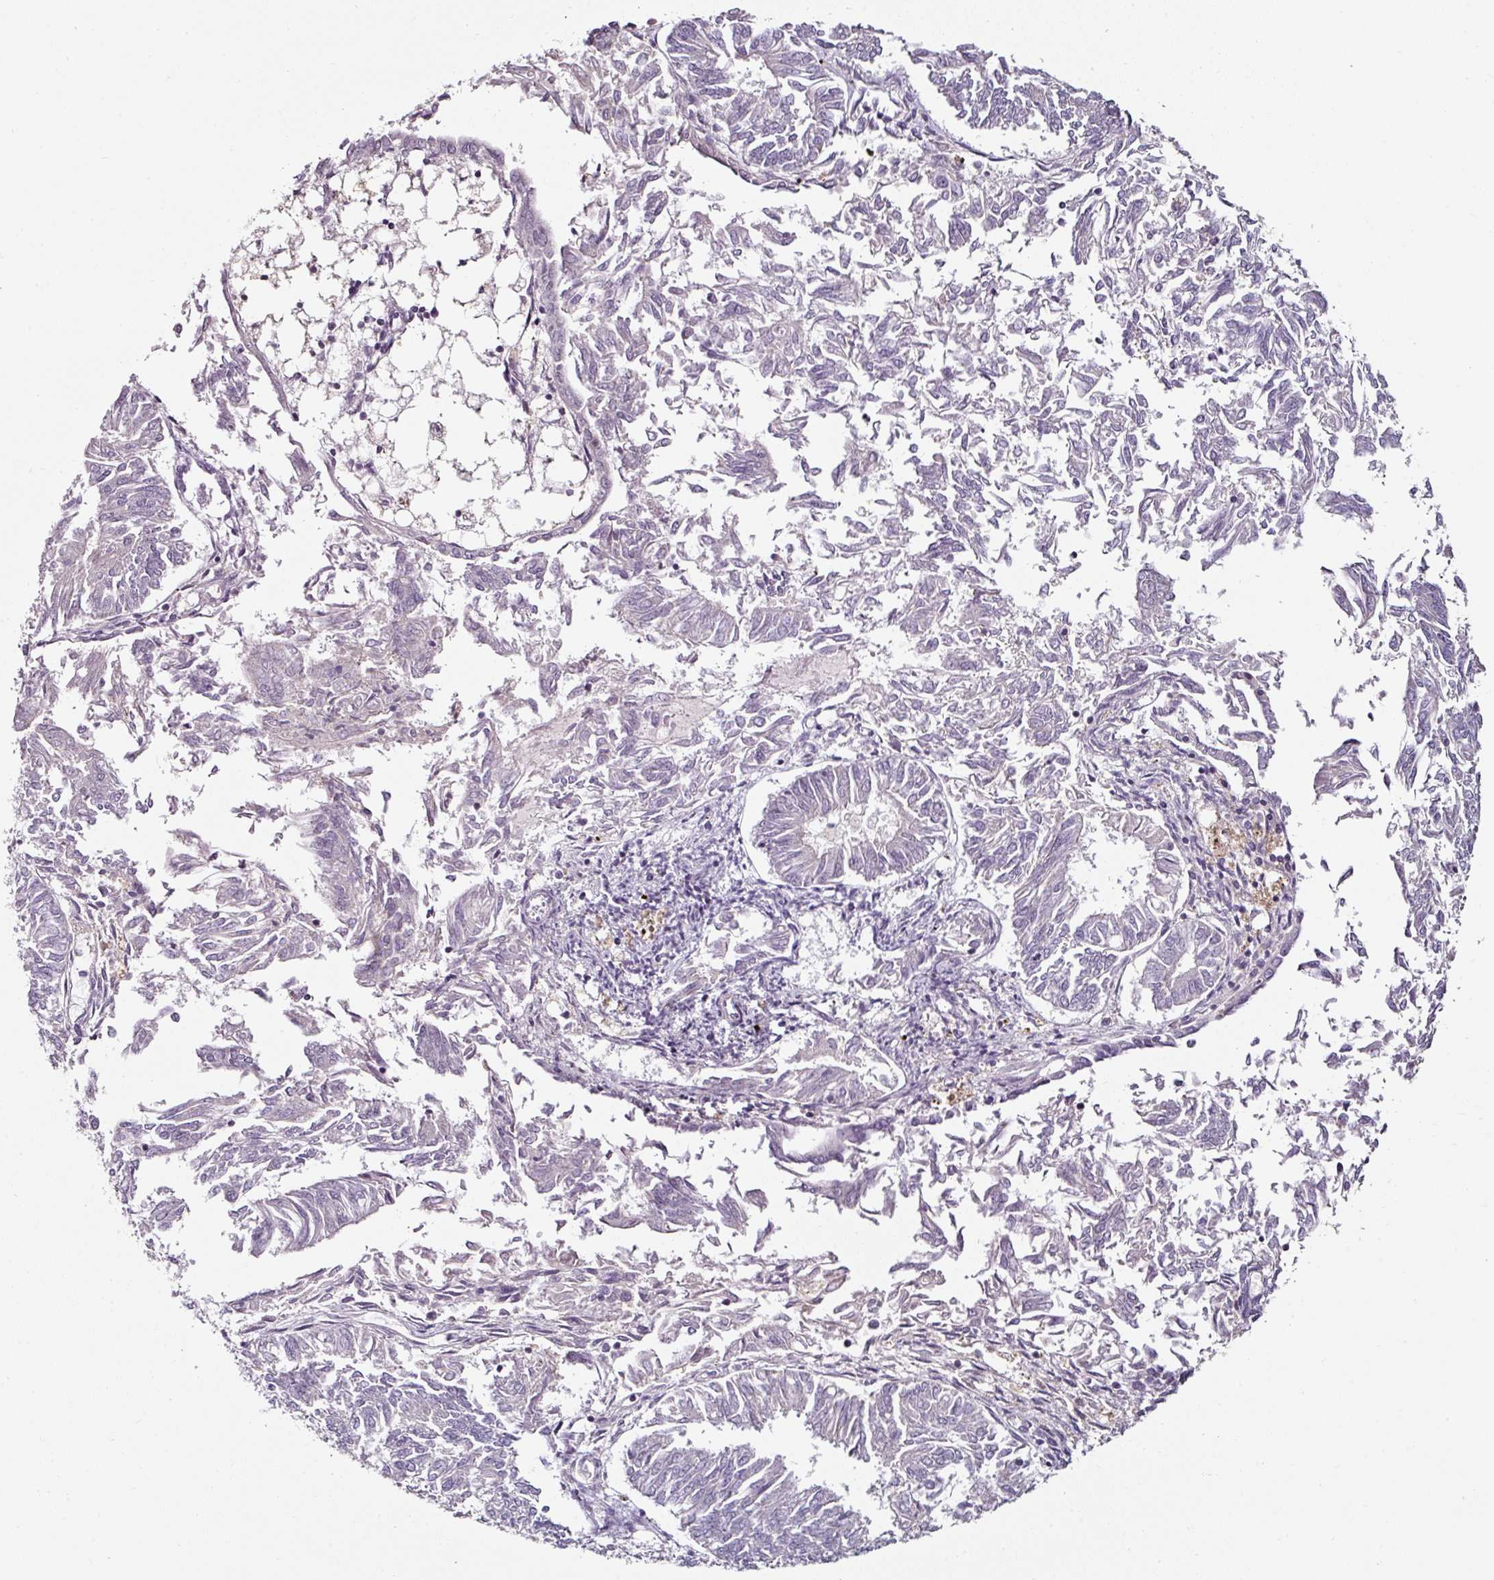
{"staining": {"intensity": "negative", "quantity": "none", "location": "none"}, "tissue": "endometrial cancer", "cell_type": "Tumor cells", "image_type": "cancer", "snomed": [{"axis": "morphology", "description": "Adenocarcinoma, NOS"}, {"axis": "topography", "description": "Endometrium"}], "caption": "IHC photomicrograph of neoplastic tissue: human endometrial cancer (adenocarcinoma) stained with DAB (3,3'-diaminobenzidine) demonstrates no significant protein expression in tumor cells.", "gene": "CAP2", "patient": {"sex": "female", "age": 58}}